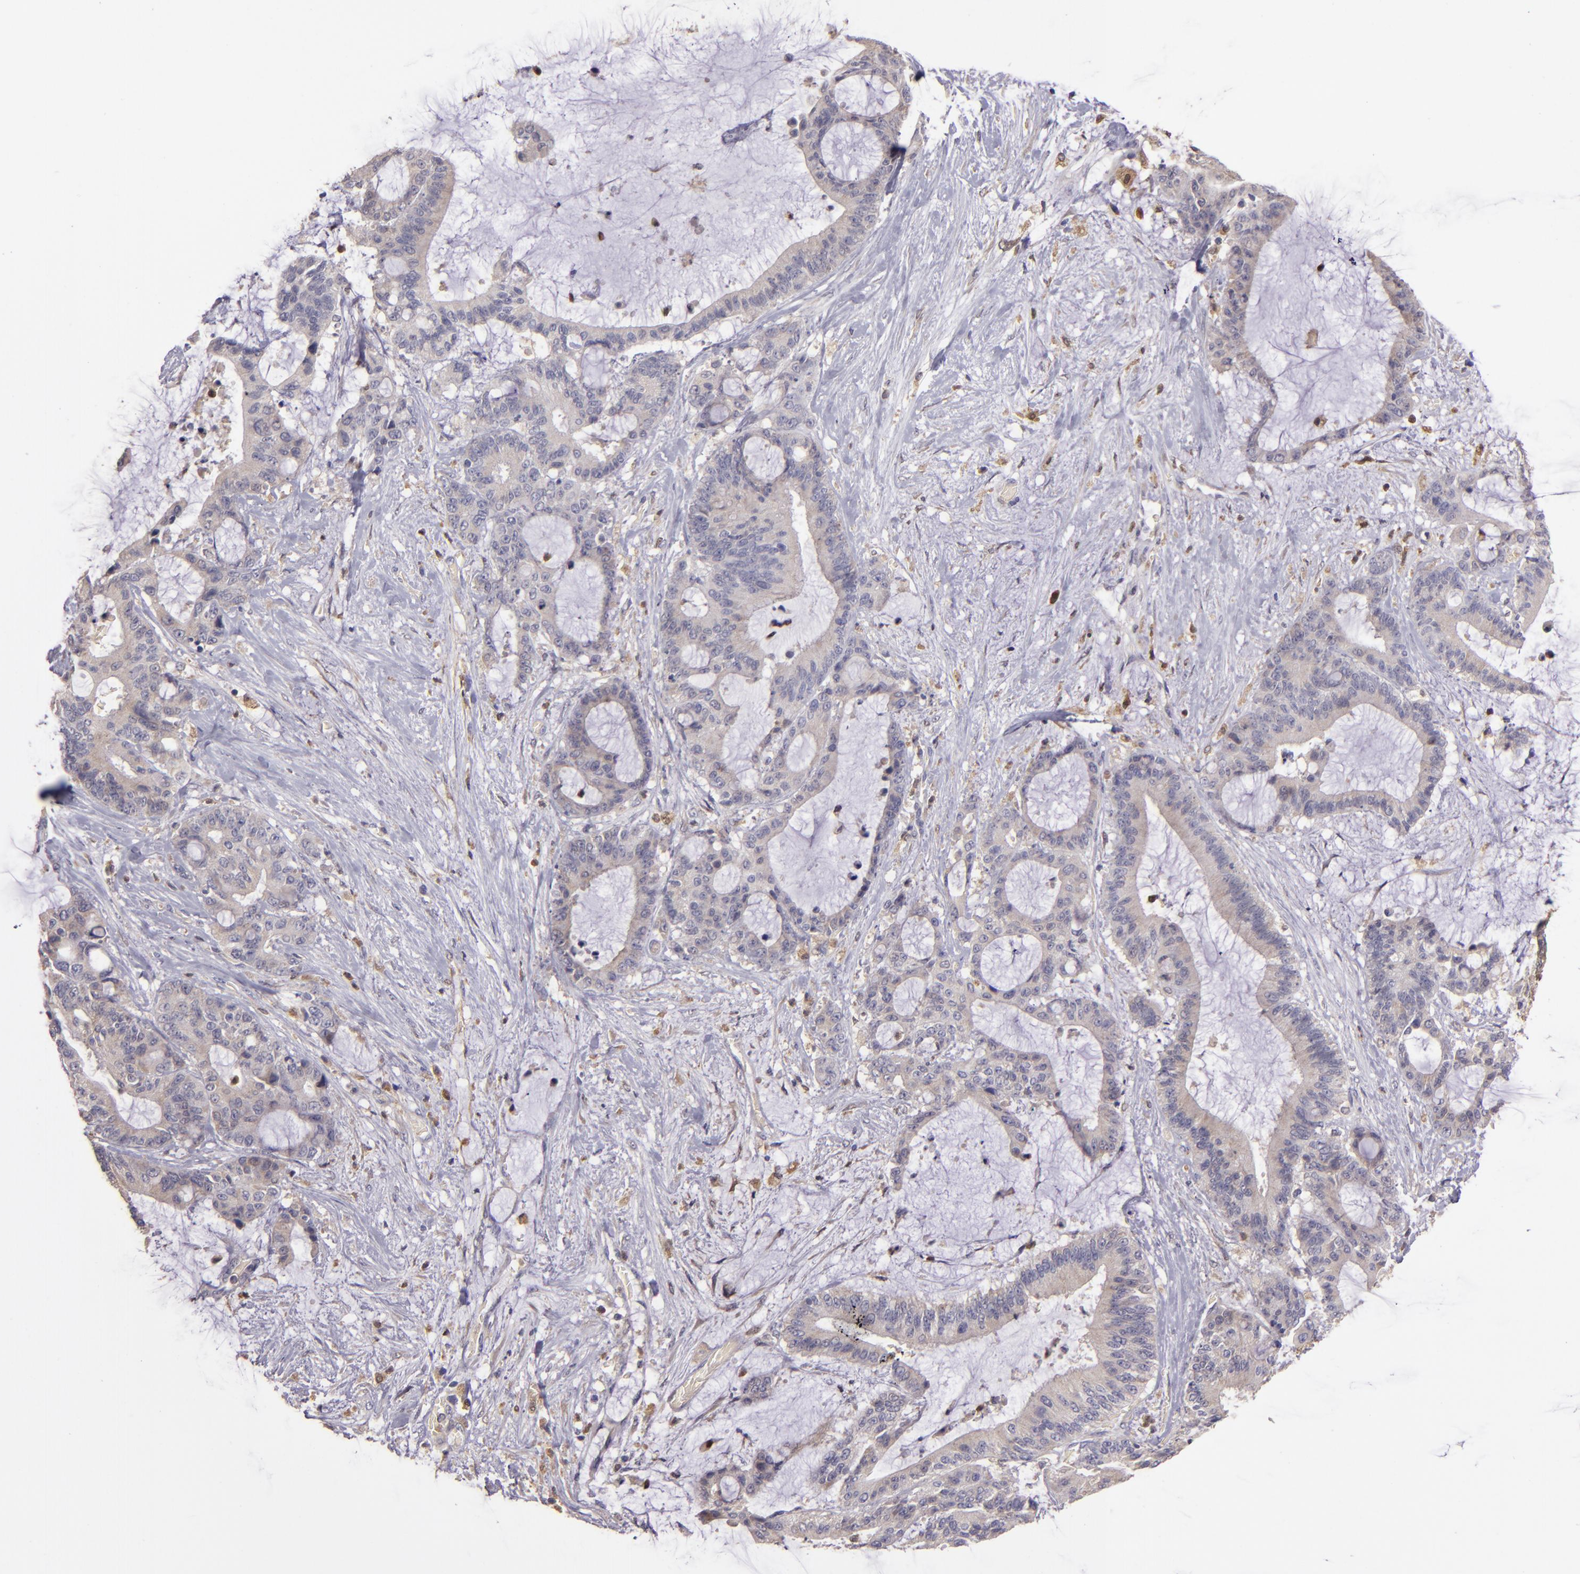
{"staining": {"intensity": "weak", "quantity": ">75%", "location": "cytoplasmic/membranous"}, "tissue": "liver cancer", "cell_type": "Tumor cells", "image_type": "cancer", "snomed": [{"axis": "morphology", "description": "Cholangiocarcinoma"}, {"axis": "topography", "description": "Liver"}], "caption": "Weak cytoplasmic/membranous positivity is identified in approximately >75% of tumor cells in liver cholangiocarcinoma.", "gene": "FHIT", "patient": {"sex": "female", "age": 73}}